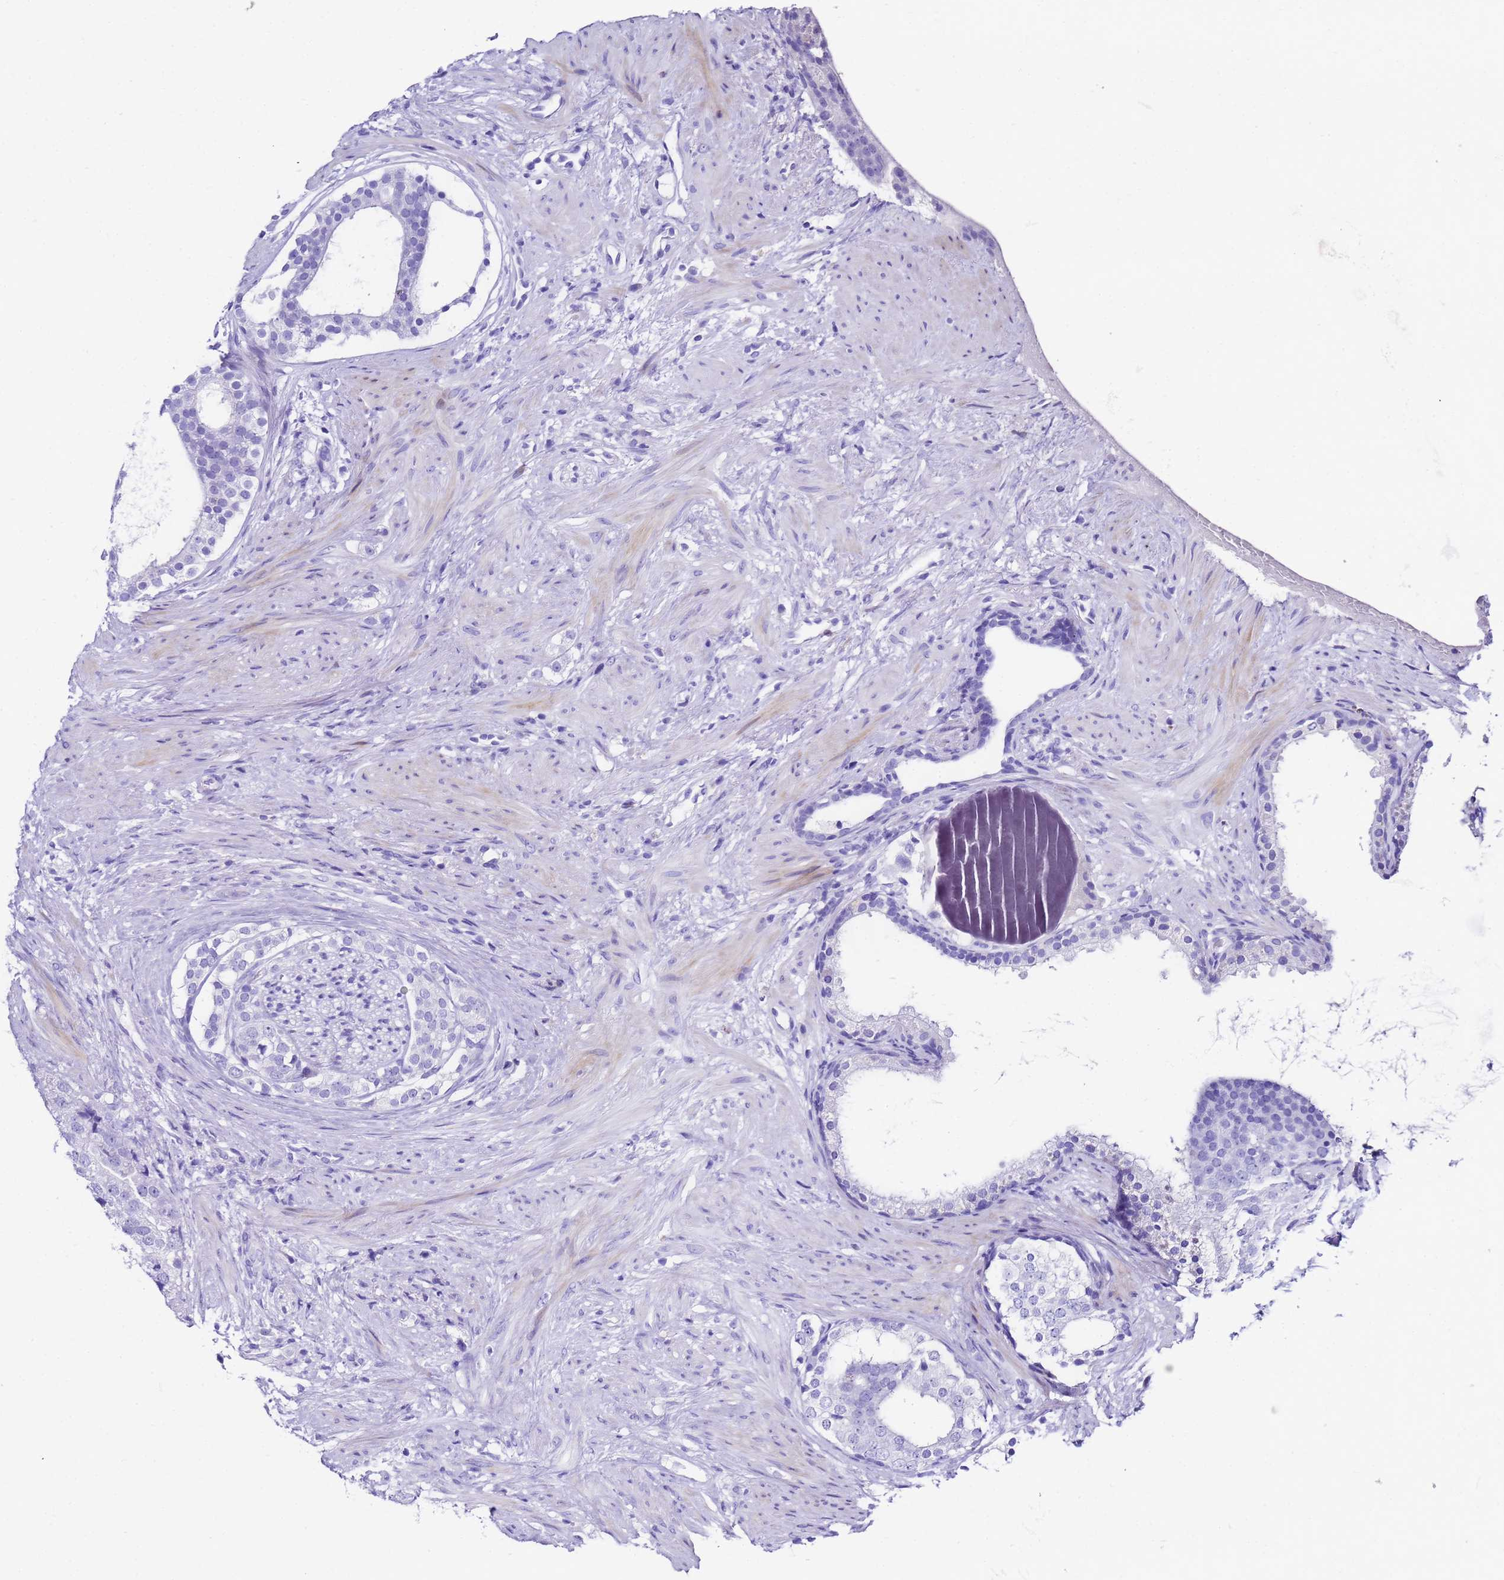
{"staining": {"intensity": "negative", "quantity": "none", "location": "none"}, "tissue": "prostate cancer", "cell_type": "Tumor cells", "image_type": "cancer", "snomed": [{"axis": "morphology", "description": "Adenocarcinoma, High grade"}, {"axis": "topography", "description": "Prostate"}], "caption": "This is a image of IHC staining of adenocarcinoma (high-grade) (prostate), which shows no expression in tumor cells.", "gene": "UGT2B10", "patient": {"sex": "male", "age": 49}}